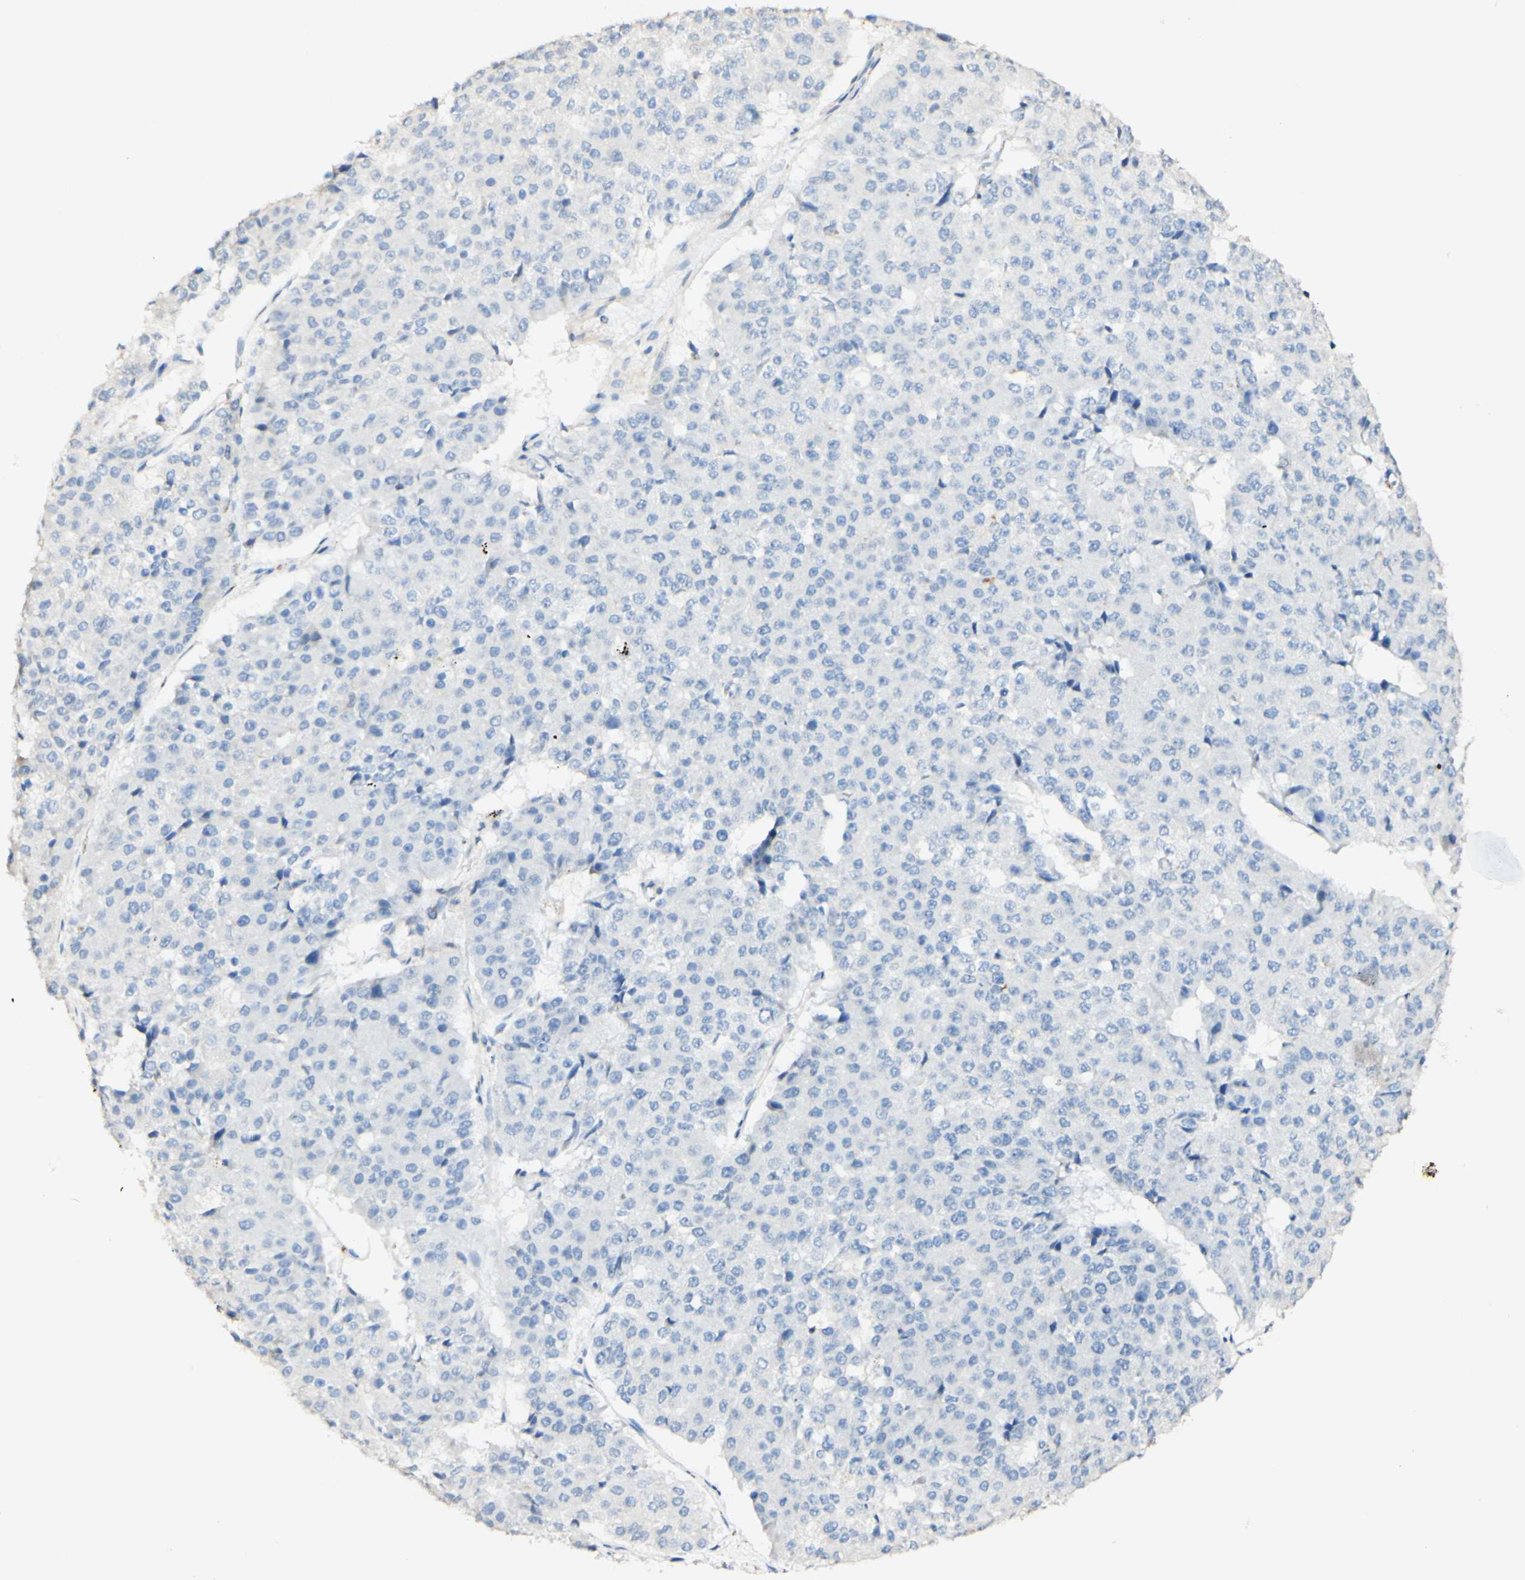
{"staining": {"intensity": "negative", "quantity": "none", "location": "none"}, "tissue": "pancreatic cancer", "cell_type": "Tumor cells", "image_type": "cancer", "snomed": [{"axis": "morphology", "description": "Adenocarcinoma, NOS"}, {"axis": "topography", "description": "Pancreas"}], "caption": "Tumor cells are negative for brown protein staining in adenocarcinoma (pancreatic).", "gene": "OXCT1", "patient": {"sex": "male", "age": 50}}